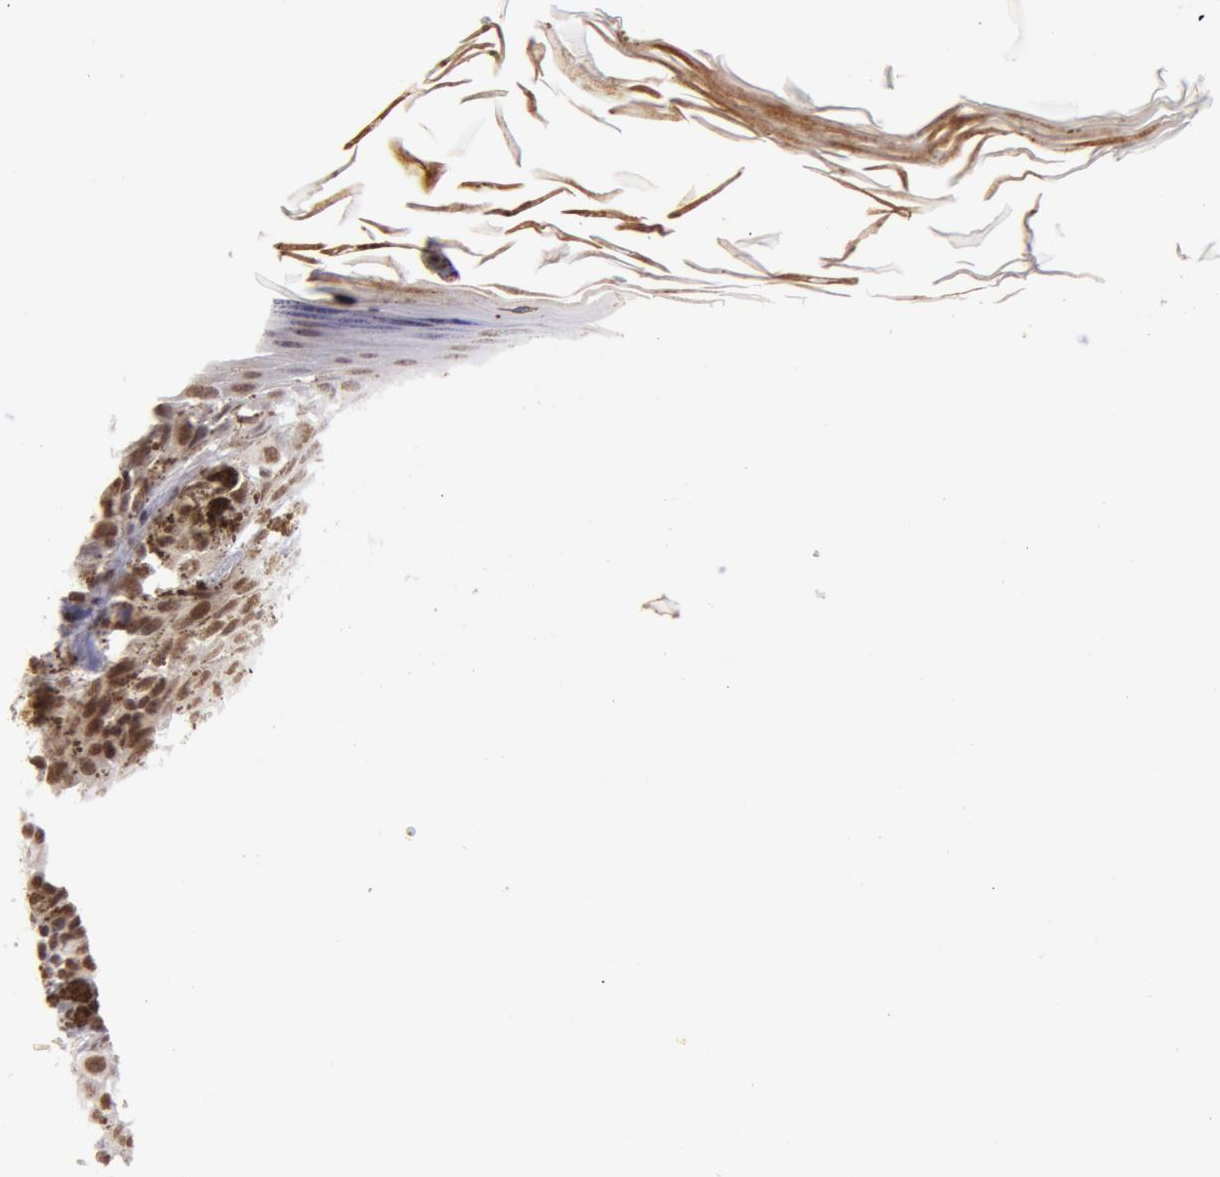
{"staining": {"intensity": "moderate", "quantity": ">75%", "location": "cytoplasmic/membranous,nuclear"}, "tissue": "melanoma", "cell_type": "Tumor cells", "image_type": "cancer", "snomed": [{"axis": "morphology", "description": "Malignant melanoma, NOS"}, {"axis": "topography", "description": "Skin"}], "caption": "This histopathology image exhibits IHC staining of malignant melanoma, with medium moderate cytoplasmic/membranous and nuclear staining in approximately >75% of tumor cells.", "gene": "VRTN", "patient": {"sex": "female", "age": 72}}